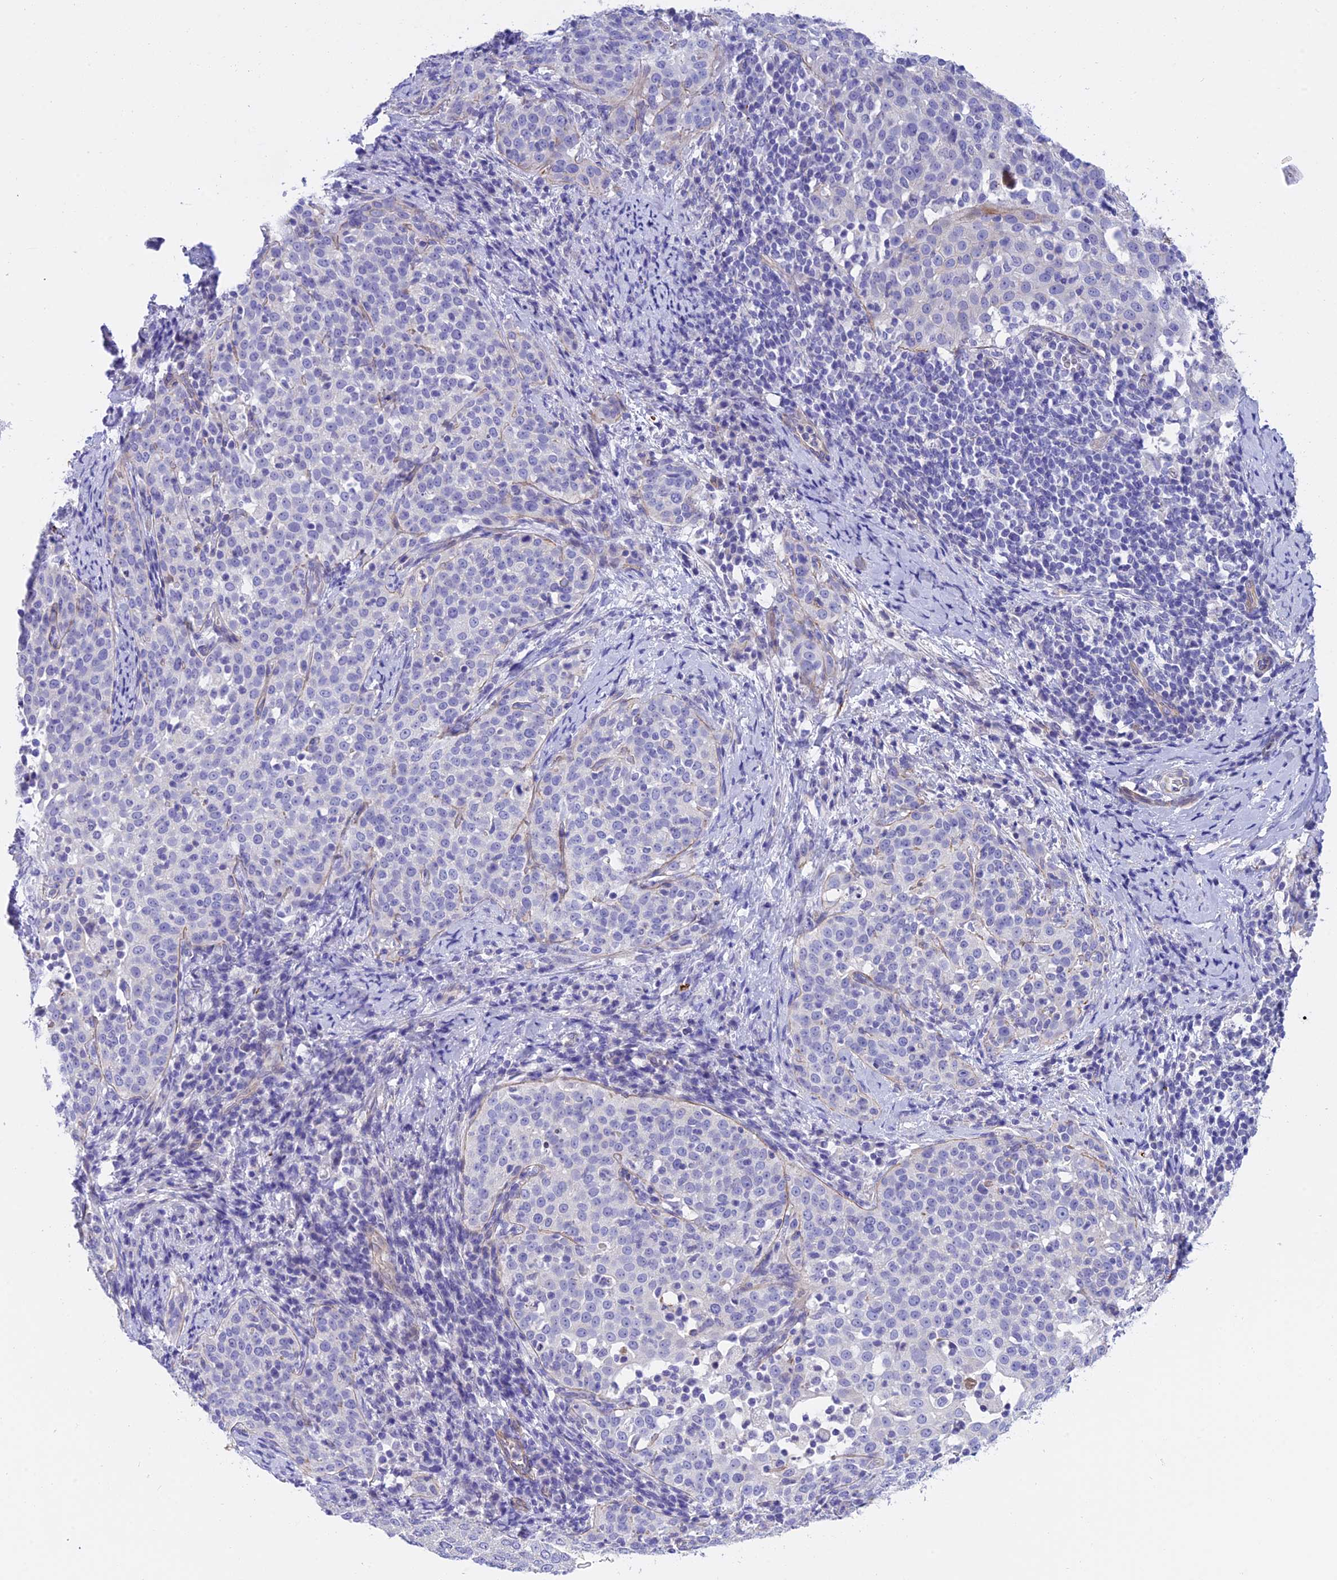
{"staining": {"intensity": "negative", "quantity": "none", "location": "none"}, "tissue": "cervical cancer", "cell_type": "Tumor cells", "image_type": "cancer", "snomed": [{"axis": "morphology", "description": "Squamous cell carcinoma, NOS"}, {"axis": "topography", "description": "Cervix"}], "caption": "Immunohistochemical staining of cervical cancer (squamous cell carcinoma) exhibits no significant expression in tumor cells. (Immunohistochemistry, brightfield microscopy, high magnification).", "gene": "C17orf67", "patient": {"sex": "female", "age": 57}}